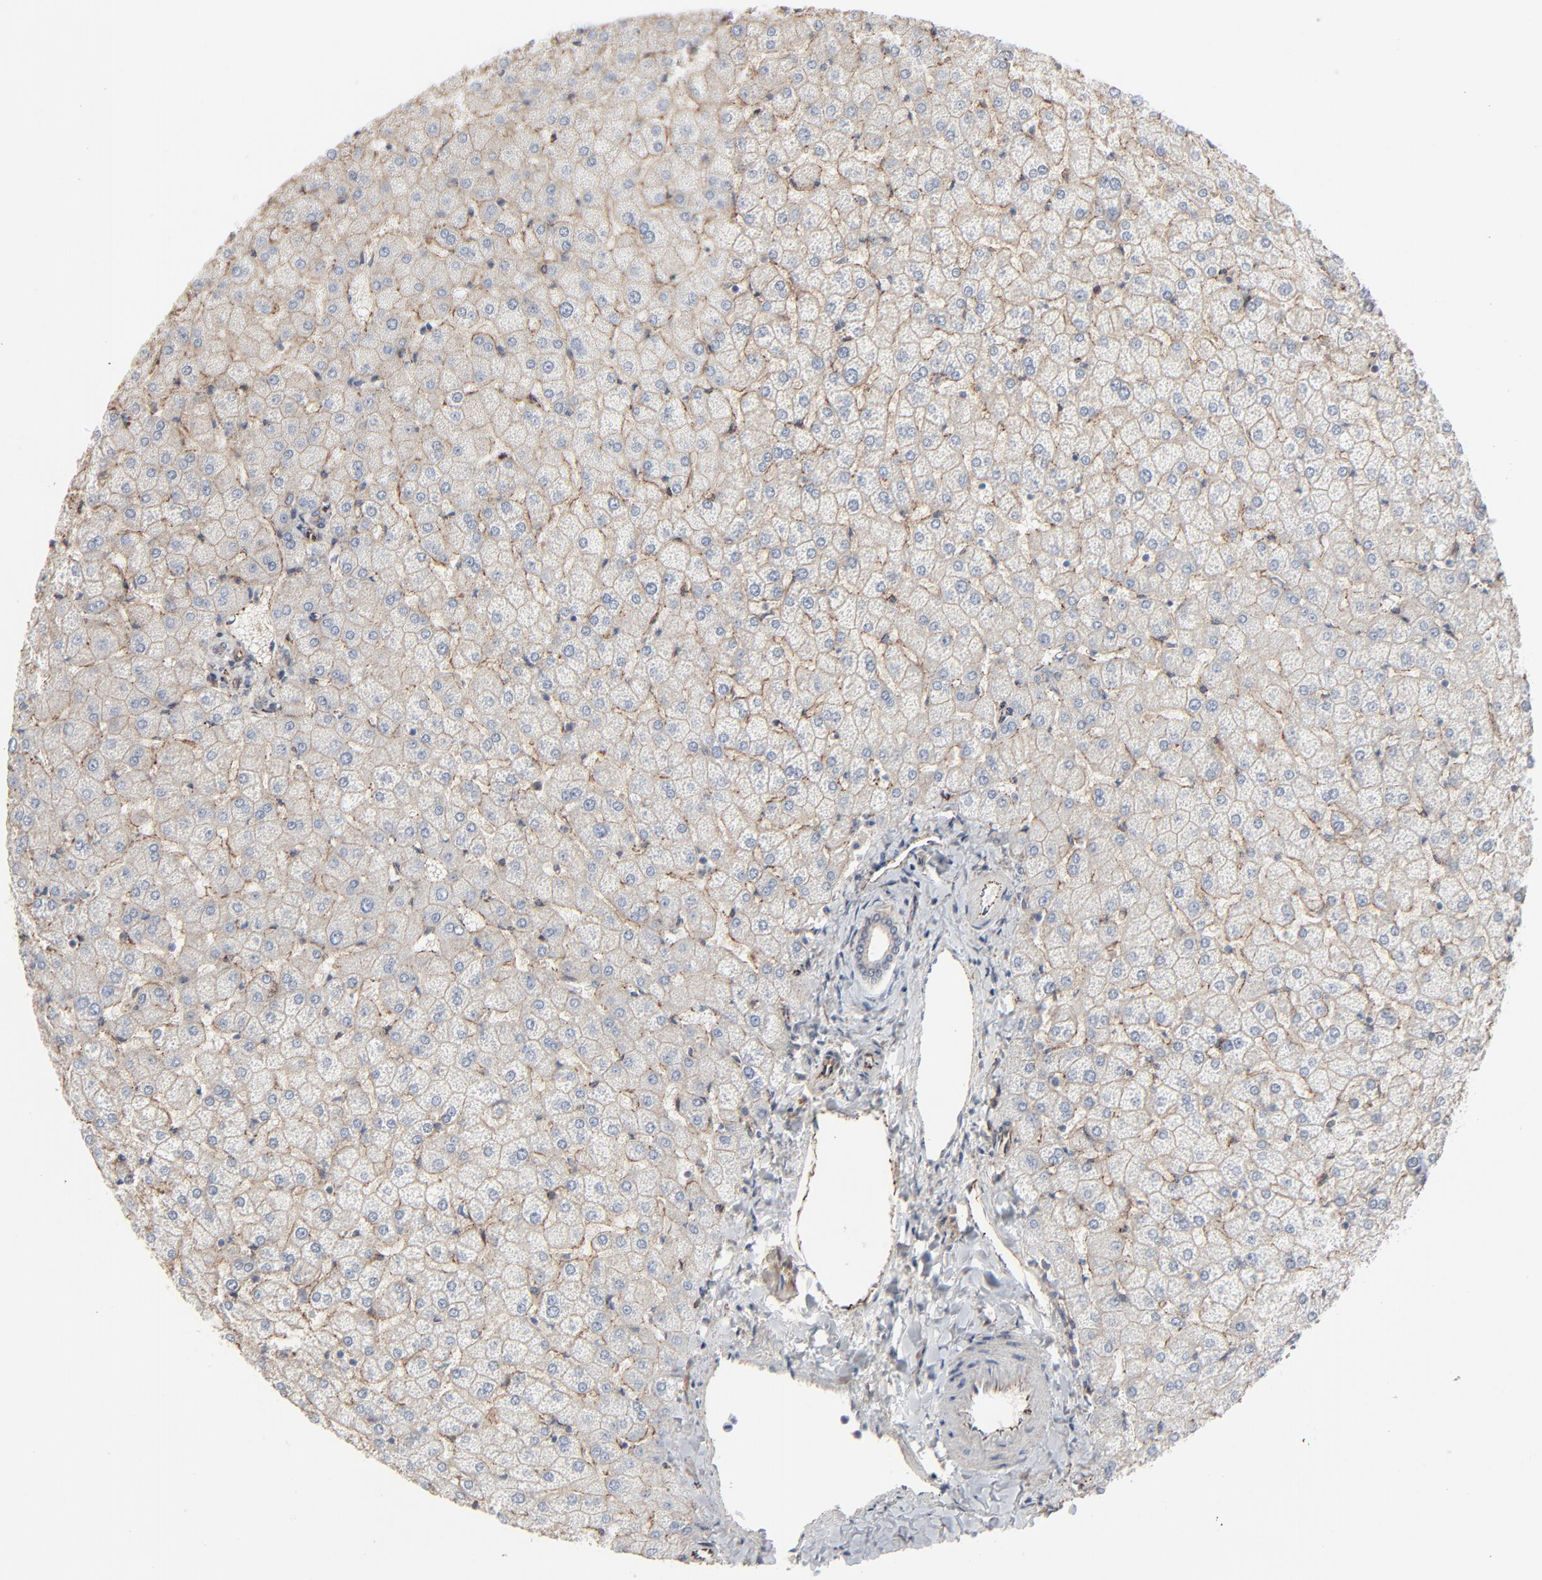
{"staining": {"intensity": "weak", "quantity": ">75%", "location": "cytoplasmic/membranous"}, "tissue": "liver", "cell_type": "Cholangiocytes", "image_type": "normal", "snomed": [{"axis": "morphology", "description": "Normal tissue, NOS"}, {"axis": "topography", "description": "Liver"}], "caption": "Immunohistochemical staining of normal liver displays weak cytoplasmic/membranous protein expression in about >75% of cholangiocytes. Nuclei are stained in blue.", "gene": "CTNND1", "patient": {"sex": "female", "age": 32}}